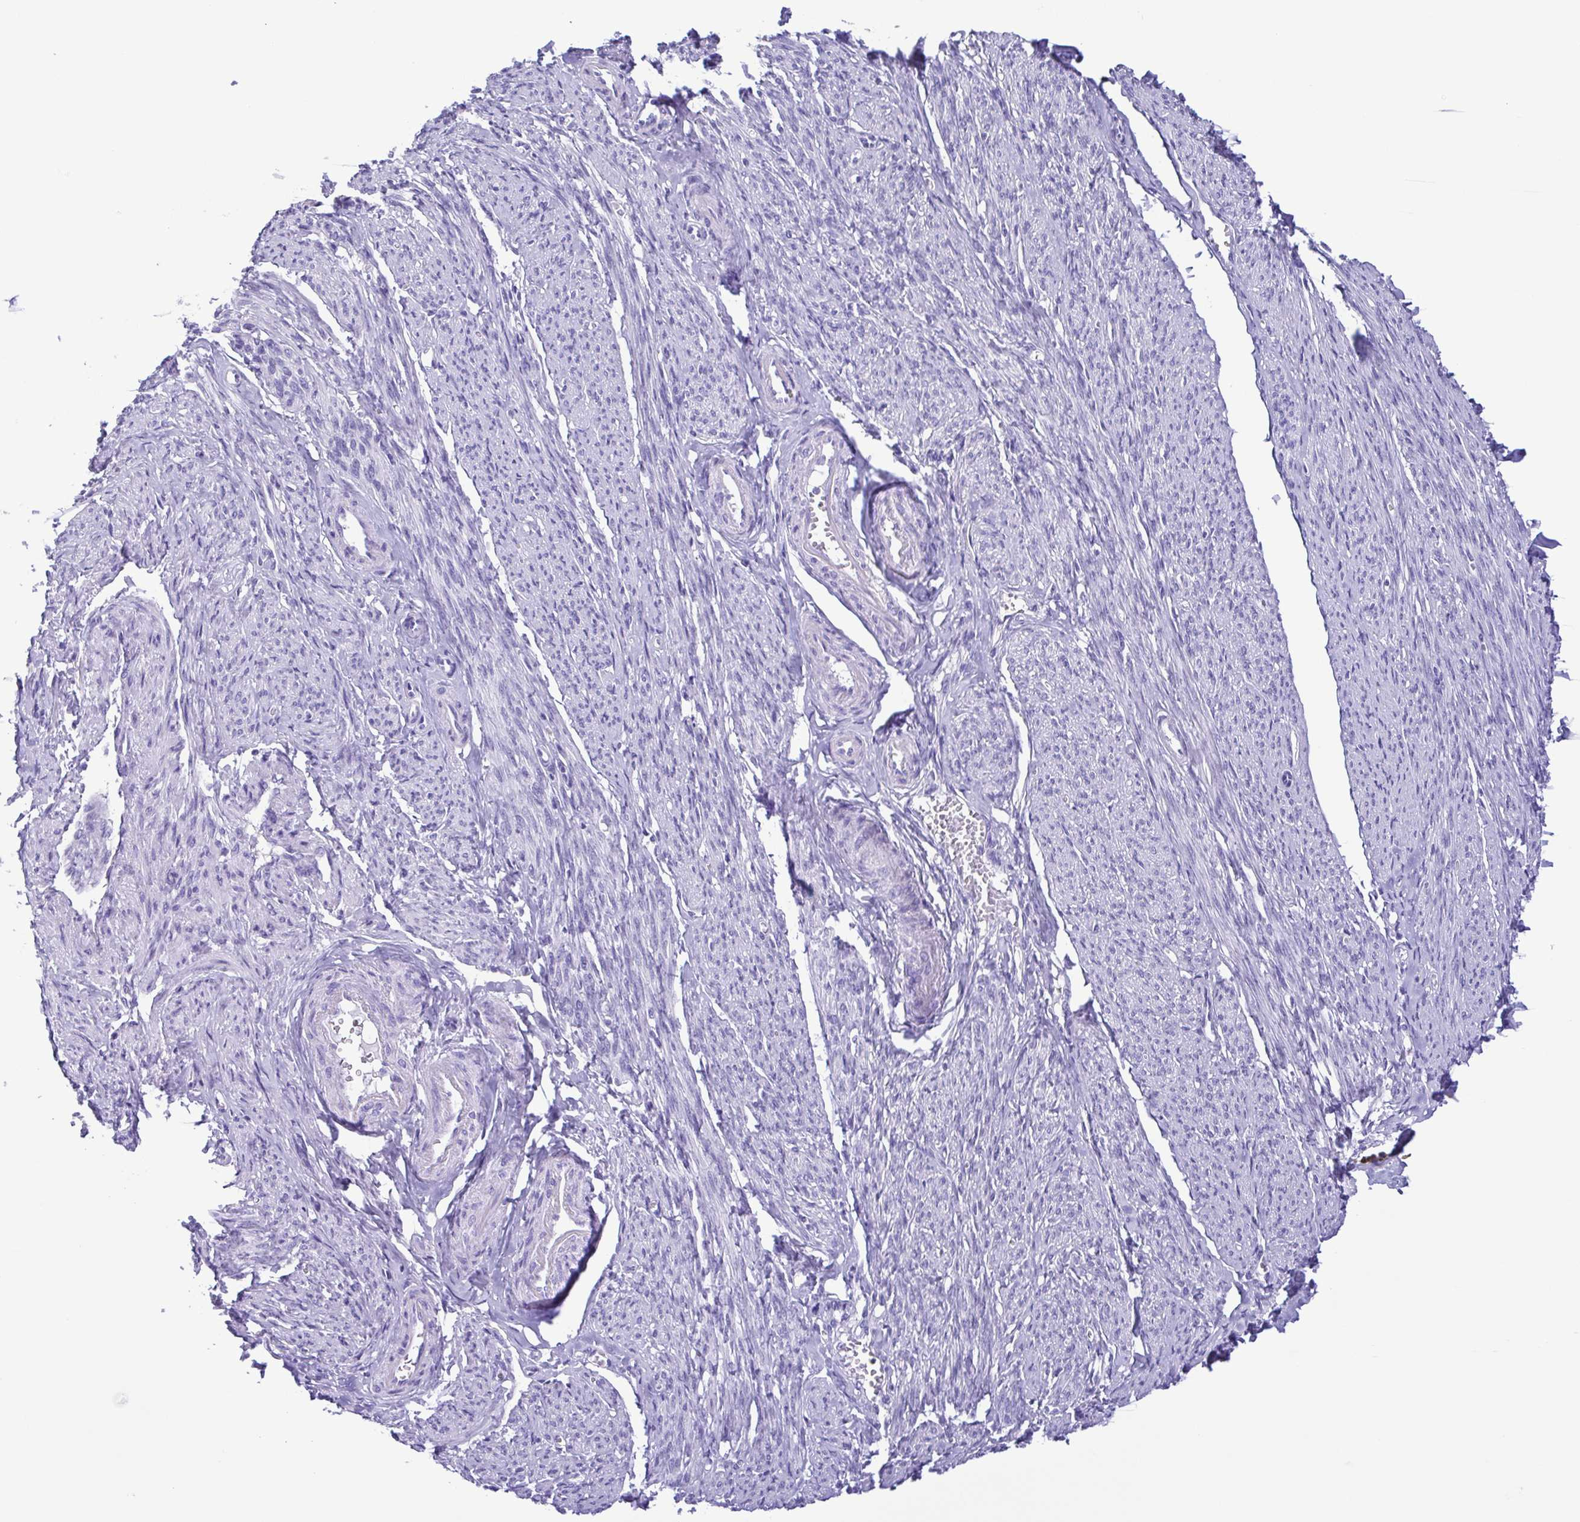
{"staining": {"intensity": "negative", "quantity": "none", "location": "none"}, "tissue": "smooth muscle", "cell_type": "Smooth muscle cells", "image_type": "normal", "snomed": [{"axis": "morphology", "description": "Normal tissue, NOS"}, {"axis": "topography", "description": "Smooth muscle"}], "caption": "Human smooth muscle stained for a protein using immunohistochemistry reveals no staining in smooth muscle cells.", "gene": "OVGP1", "patient": {"sex": "female", "age": 65}}